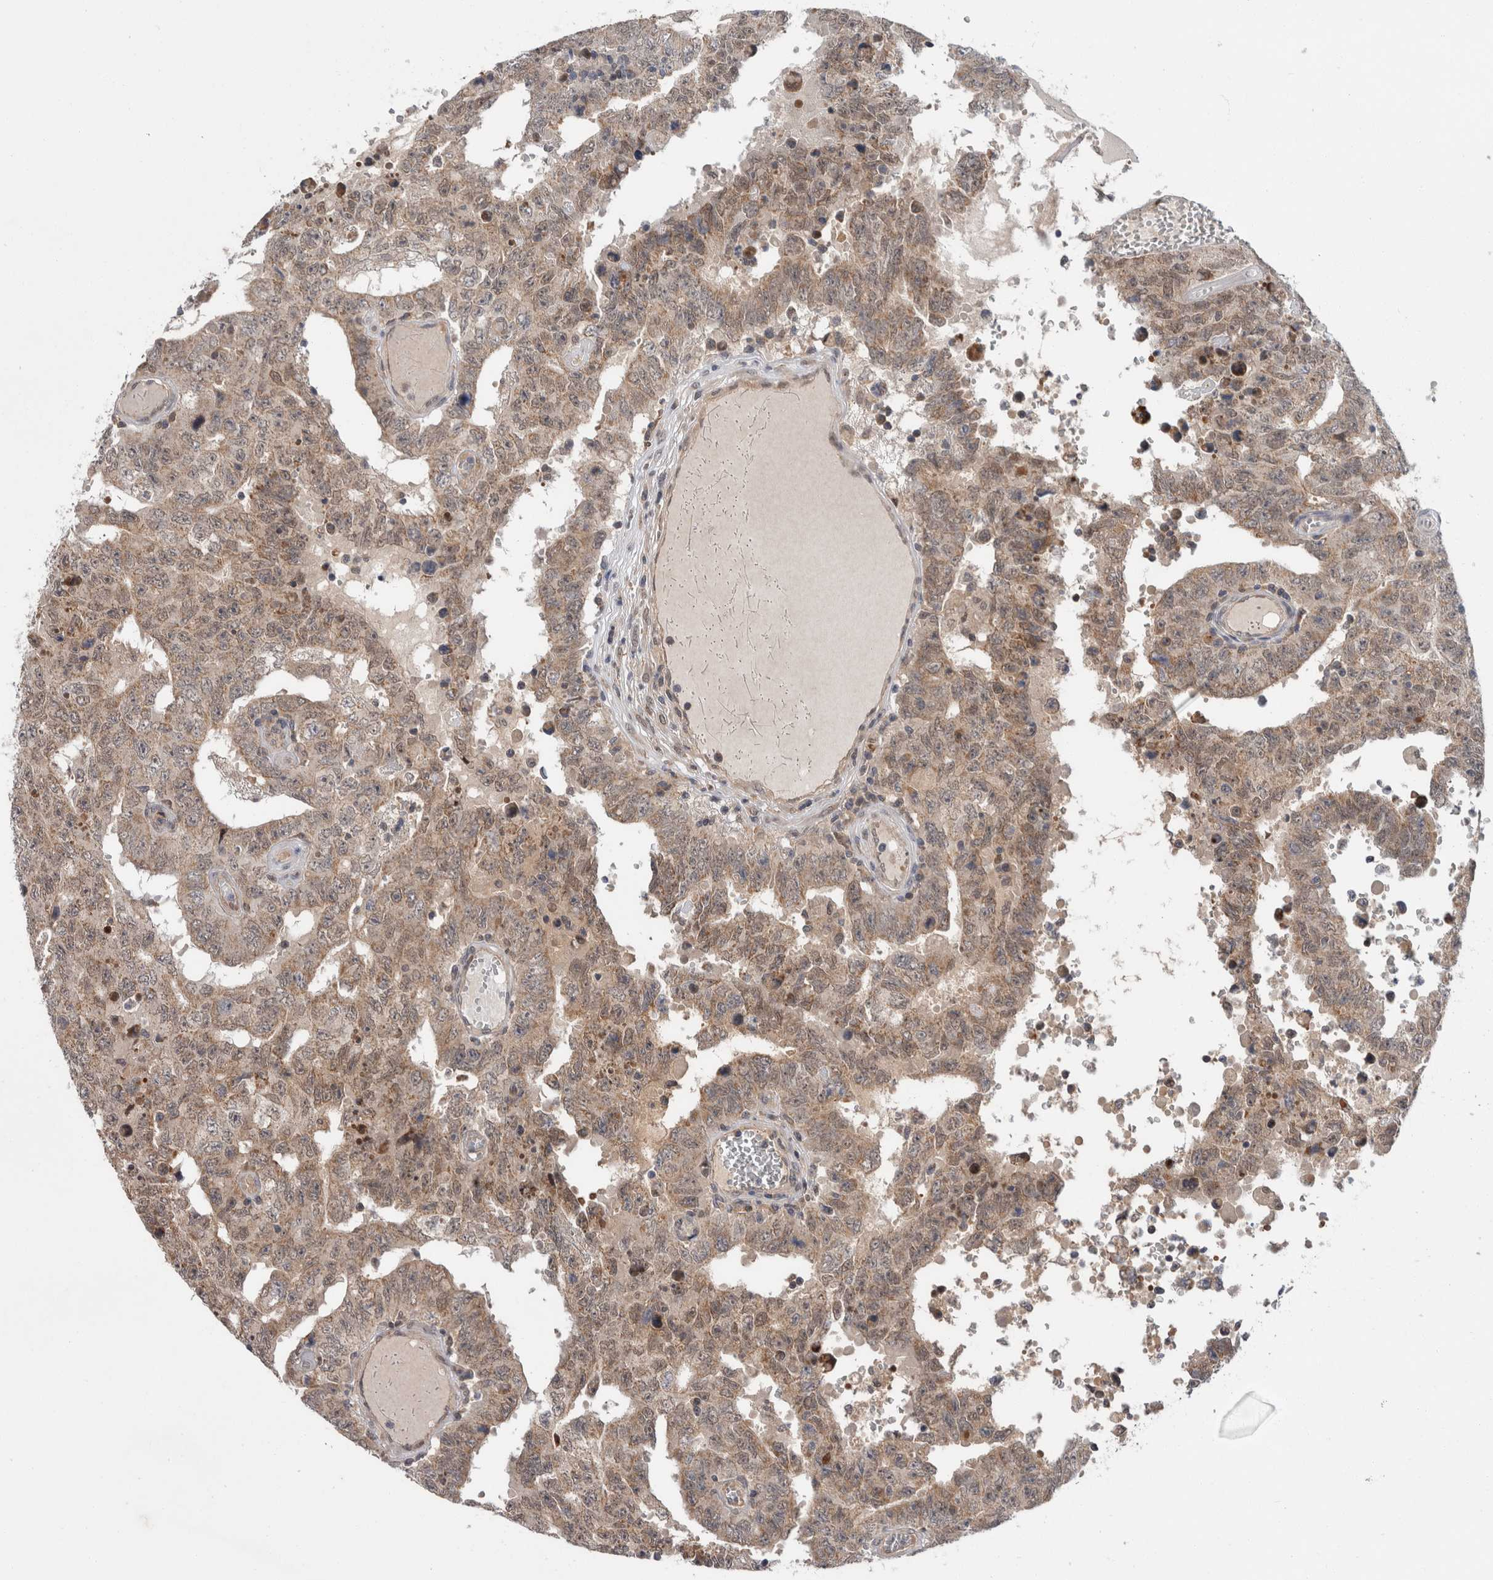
{"staining": {"intensity": "weak", "quantity": ">75%", "location": "cytoplasmic/membranous"}, "tissue": "testis cancer", "cell_type": "Tumor cells", "image_type": "cancer", "snomed": [{"axis": "morphology", "description": "Carcinoma, Embryonal, NOS"}, {"axis": "topography", "description": "Testis"}], "caption": "Weak cytoplasmic/membranous expression is appreciated in approximately >75% of tumor cells in testis embryonal carcinoma.", "gene": "MRPL37", "patient": {"sex": "male", "age": 26}}